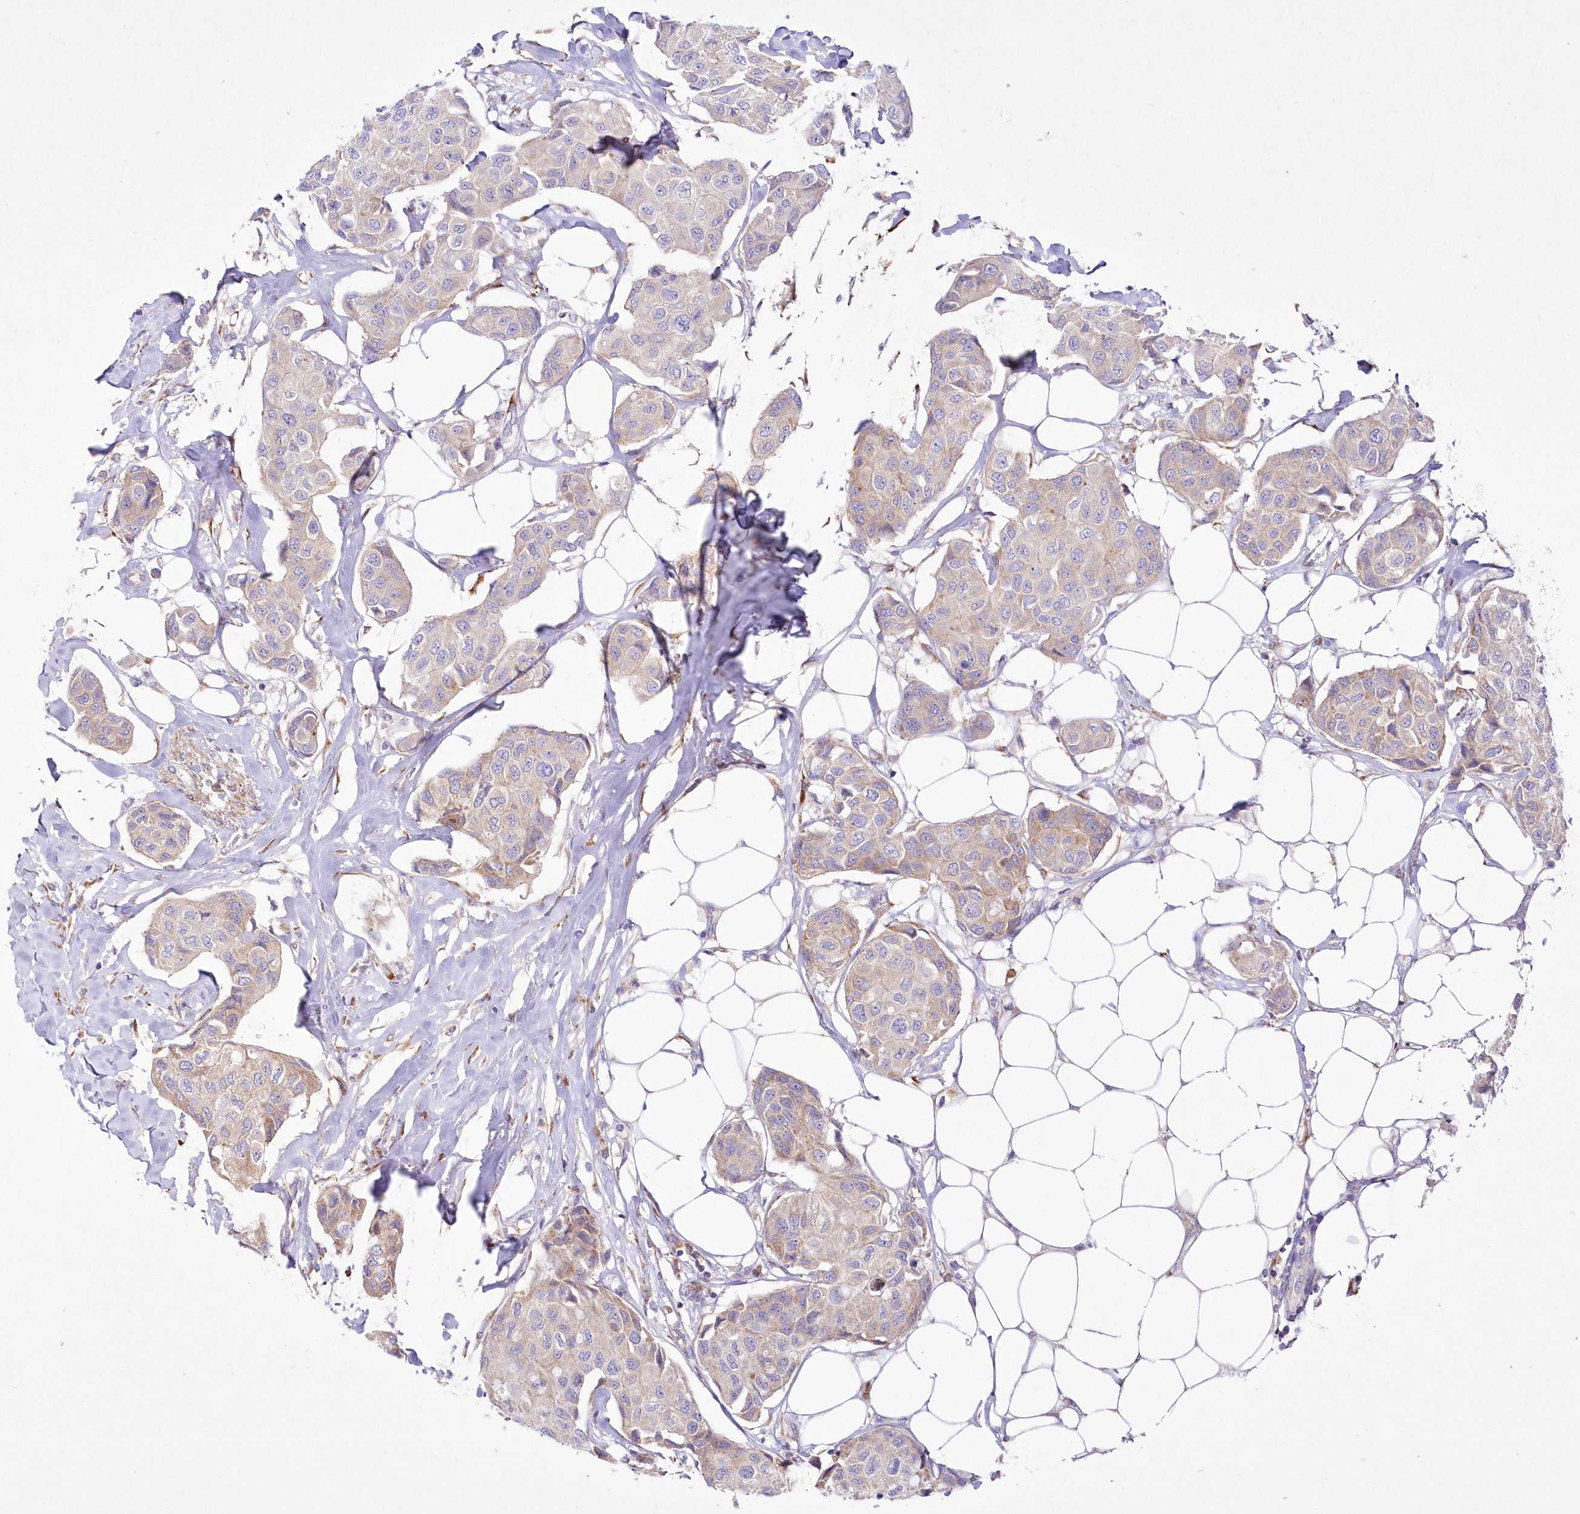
{"staining": {"intensity": "weak", "quantity": "<25%", "location": "cytoplasmic/membranous"}, "tissue": "breast cancer", "cell_type": "Tumor cells", "image_type": "cancer", "snomed": [{"axis": "morphology", "description": "Duct carcinoma"}, {"axis": "topography", "description": "Breast"}], "caption": "Breast cancer (intraductal carcinoma) stained for a protein using immunohistochemistry (IHC) displays no expression tumor cells.", "gene": "ARFGEF3", "patient": {"sex": "female", "age": 80}}